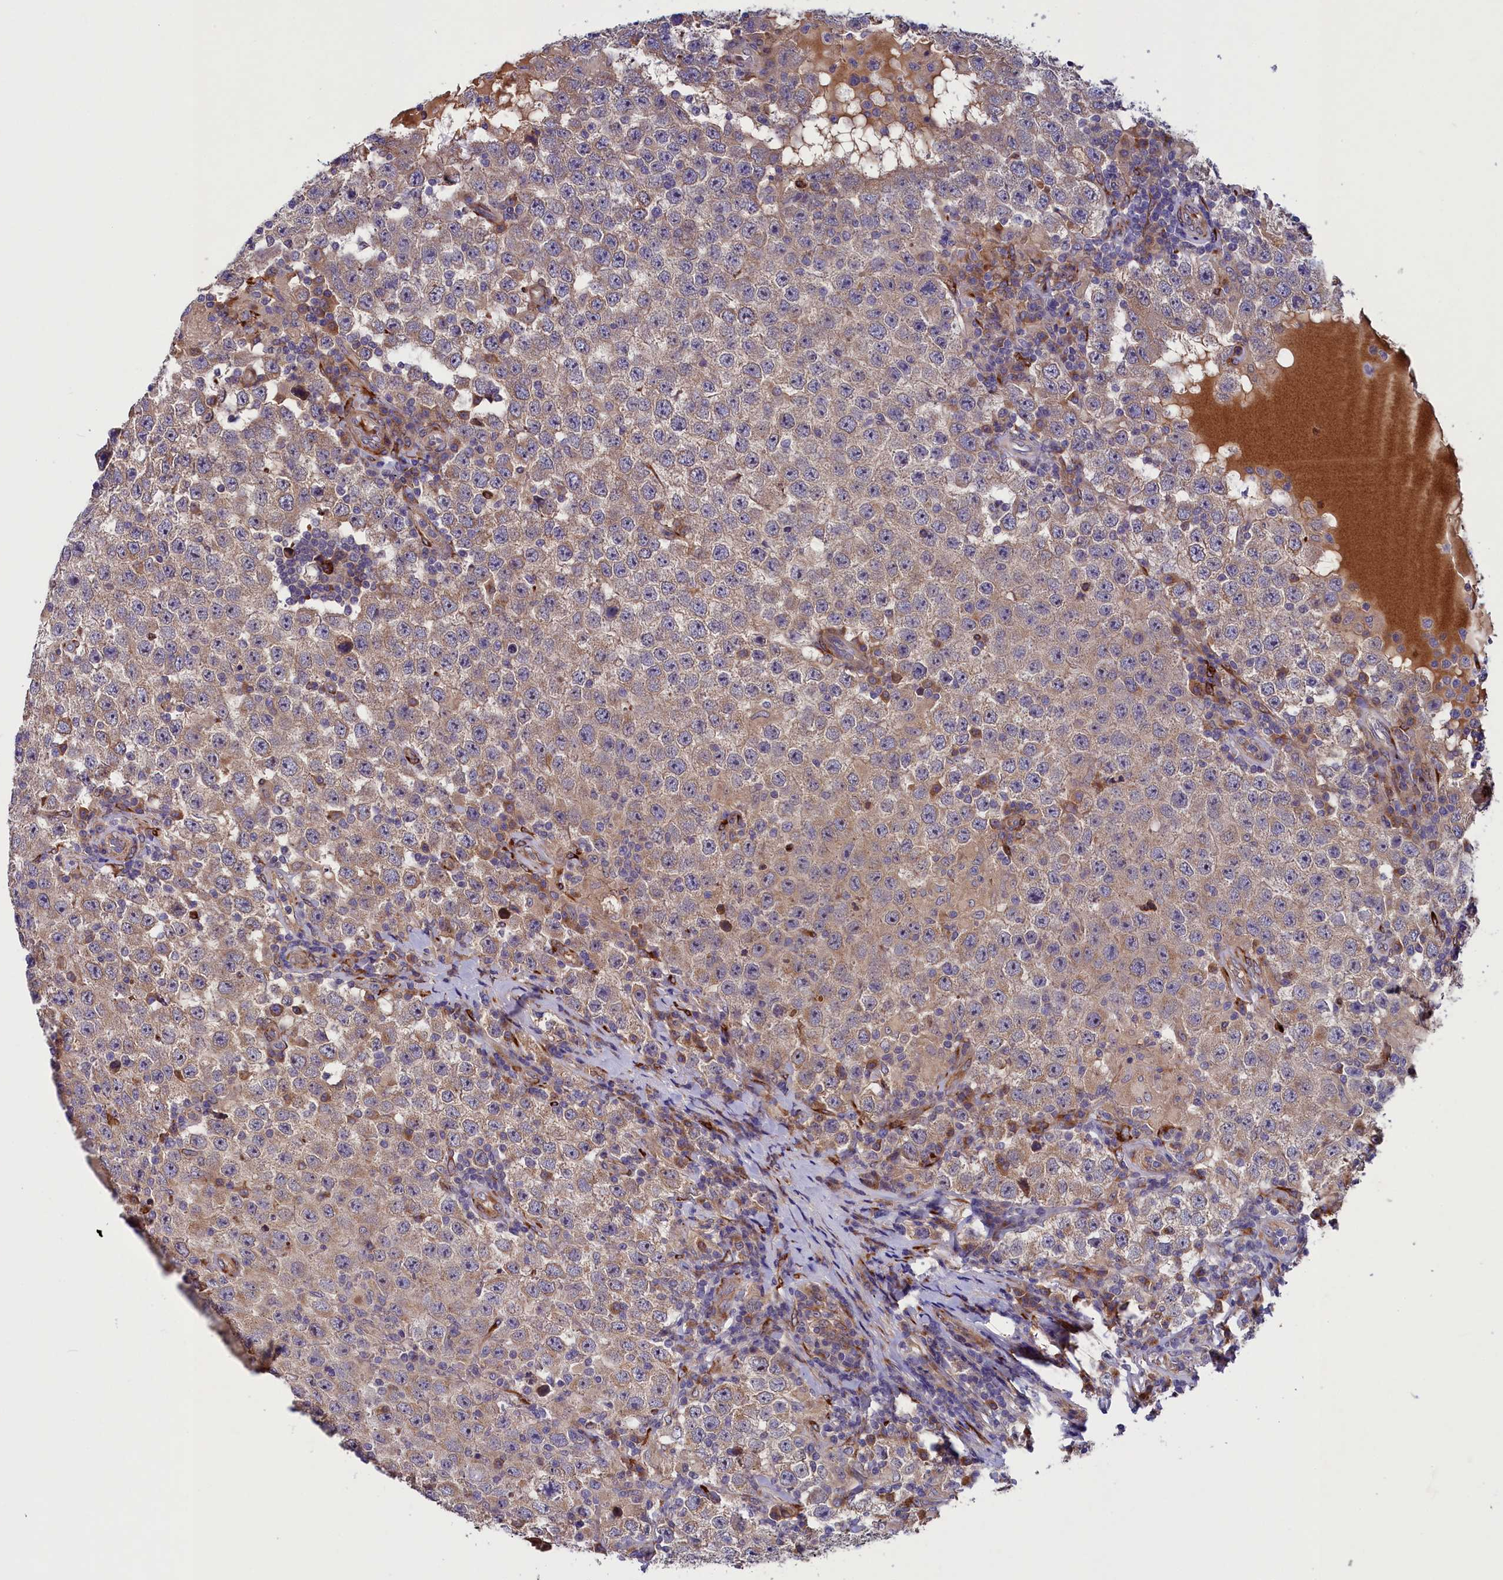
{"staining": {"intensity": "weak", "quantity": ">75%", "location": "cytoplasmic/membranous"}, "tissue": "testis cancer", "cell_type": "Tumor cells", "image_type": "cancer", "snomed": [{"axis": "morphology", "description": "Normal tissue, NOS"}, {"axis": "morphology", "description": "Urothelial carcinoma, High grade"}, {"axis": "morphology", "description": "Seminoma, NOS"}, {"axis": "morphology", "description": "Carcinoma, Embryonal, NOS"}, {"axis": "topography", "description": "Urinary bladder"}, {"axis": "topography", "description": "Testis"}], "caption": "A brown stain highlights weak cytoplasmic/membranous staining of a protein in testis cancer (embryonal carcinoma) tumor cells.", "gene": "ARRDC4", "patient": {"sex": "male", "age": 41}}